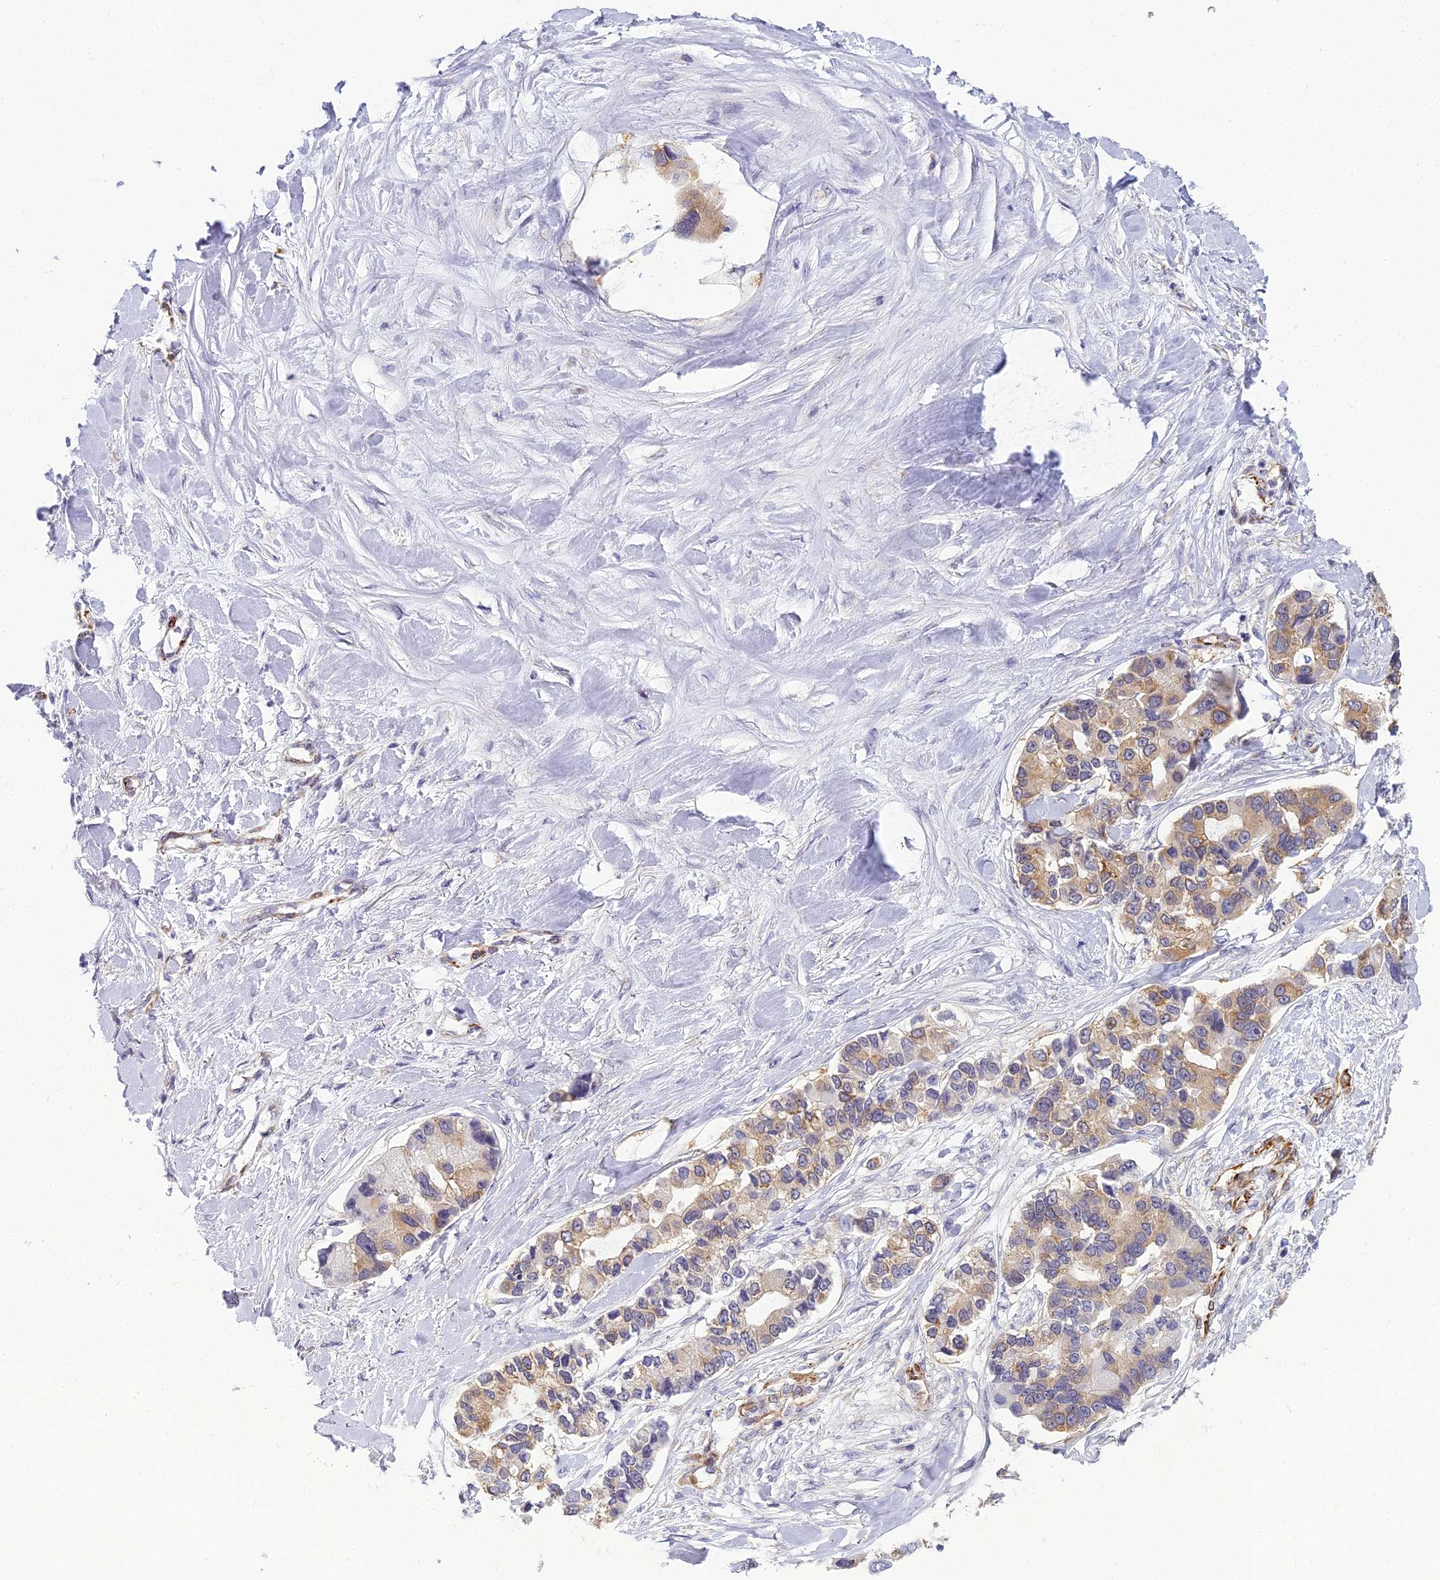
{"staining": {"intensity": "moderate", "quantity": "25%-75%", "location": "cytoplasmic/membranous"}, "tissue": "lung cancer", "cell_type": "Tumor cells", "image_type": "cancer", "snomed": [{"axis": "morphology", "description": "Adenocarcinoma, NOS"}, {"axis": "topography", "description": "Lung"}], "caption": "Lung cancer (adenocarcinoma) was stained to show a protein in brown. There is medium levels of moderate cytoplasmic/membranous positivity in about 25%-75% of tumor cells.", "gene": "RGL3", "patient": {"sex": "female", "age": 54}}